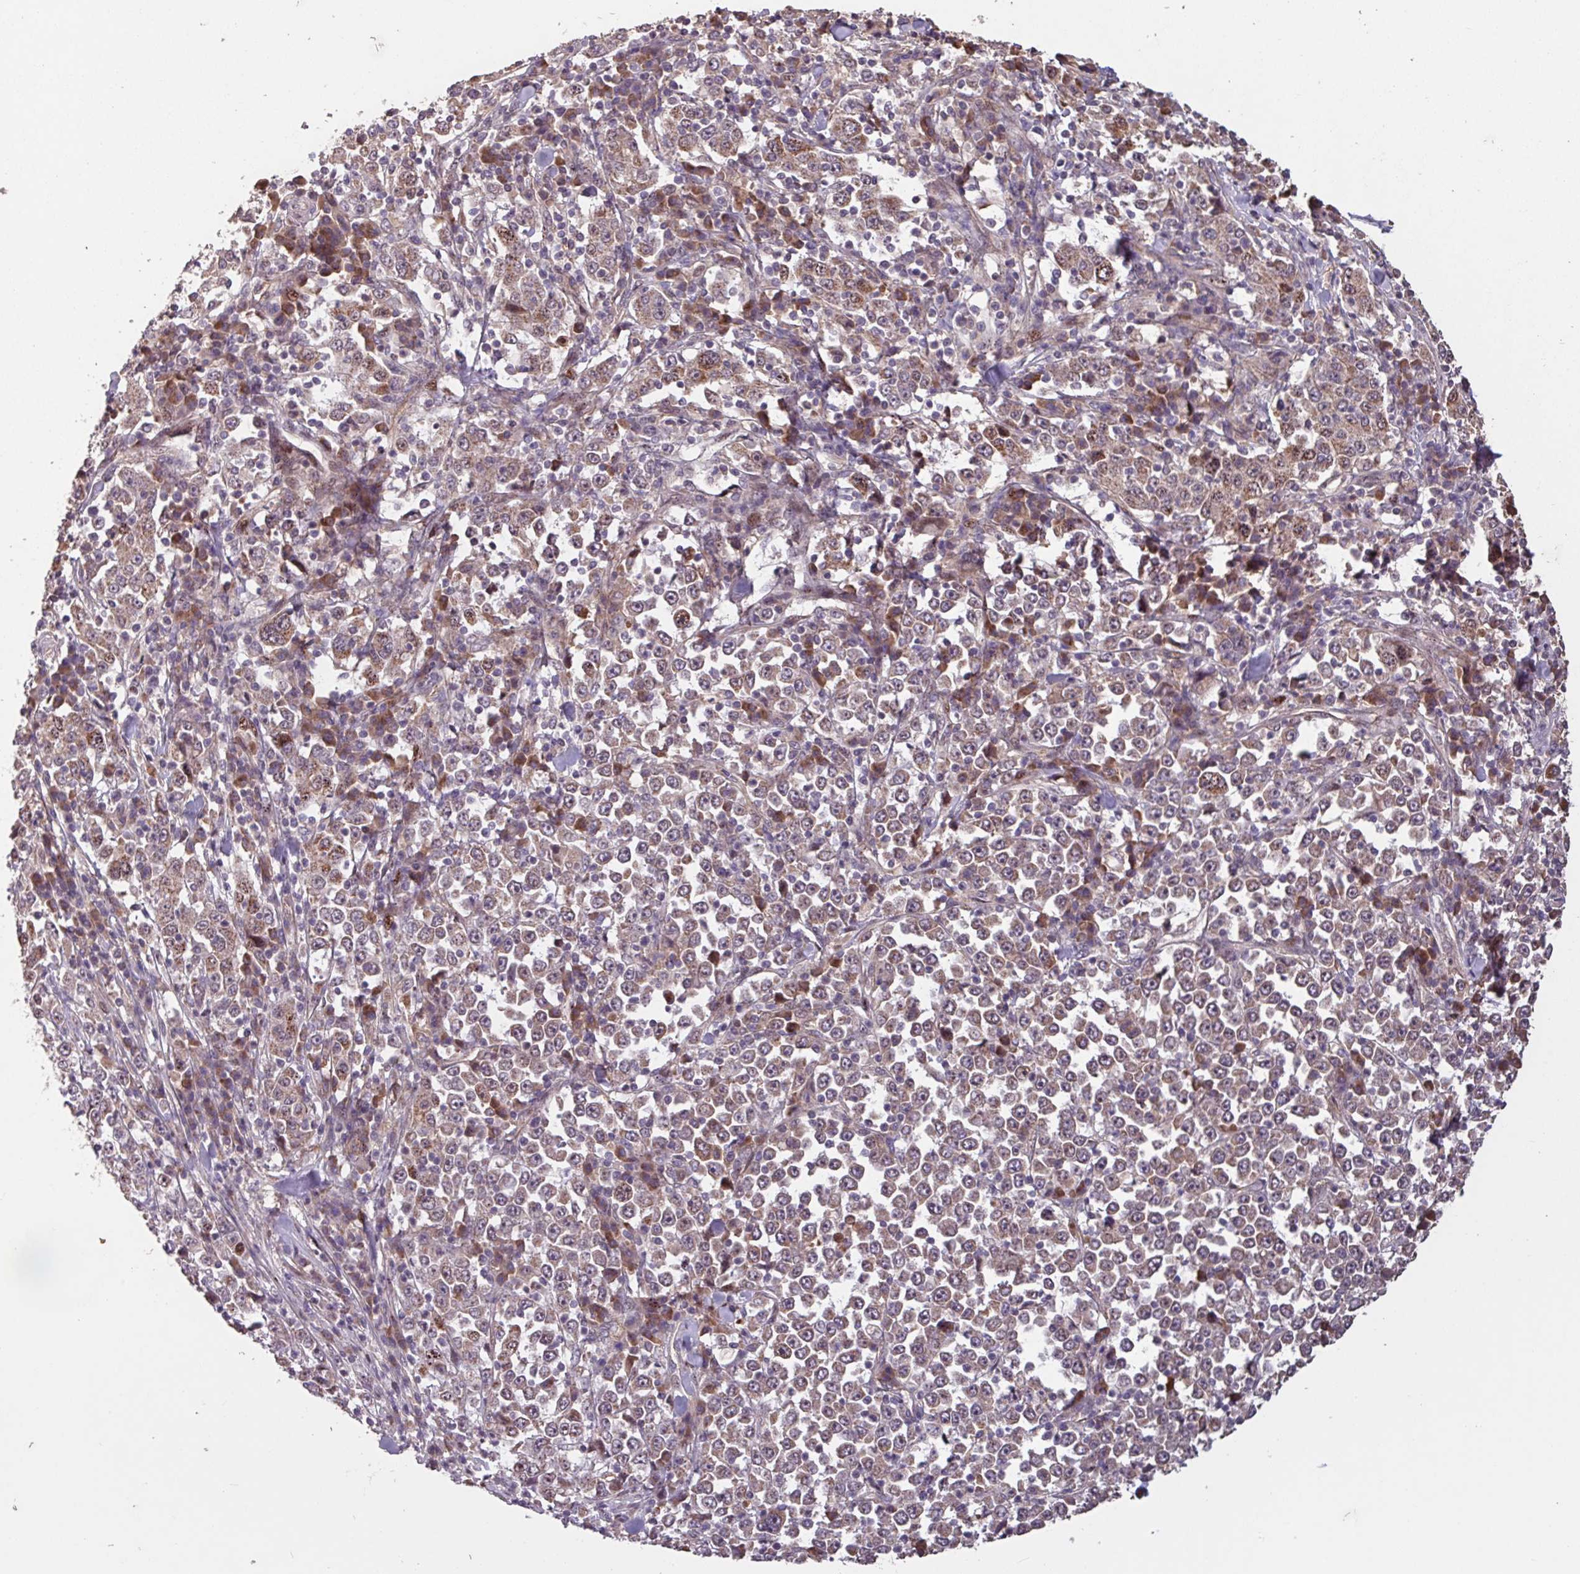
{"staining": {"intensity": "moderate", "quantity": "<25%", "location": "cytoplasmic/membranous,nuclear"}, "tissue": "stomach cancer", "cell_type": "Tumor cells", "image_type": "cancer", "snomed": [{"axis": "morphology", "description": "Normal tissue, NOS"}, {"axis": "morphology", "description": "Adenocarcinoma, NOS"}, {"axis": "topography", "description": "Stomach, upper"}, {"axis": "topography", "description": "Stomach"}], "caption": "The immunohistochemical stain highlights moderate cytoplasmic/membranous and nuclear positivity in tumor cells of stomach cancer tissue.", "gene": "TMEM88", "patient": {"sex": "male", "age": 59}}